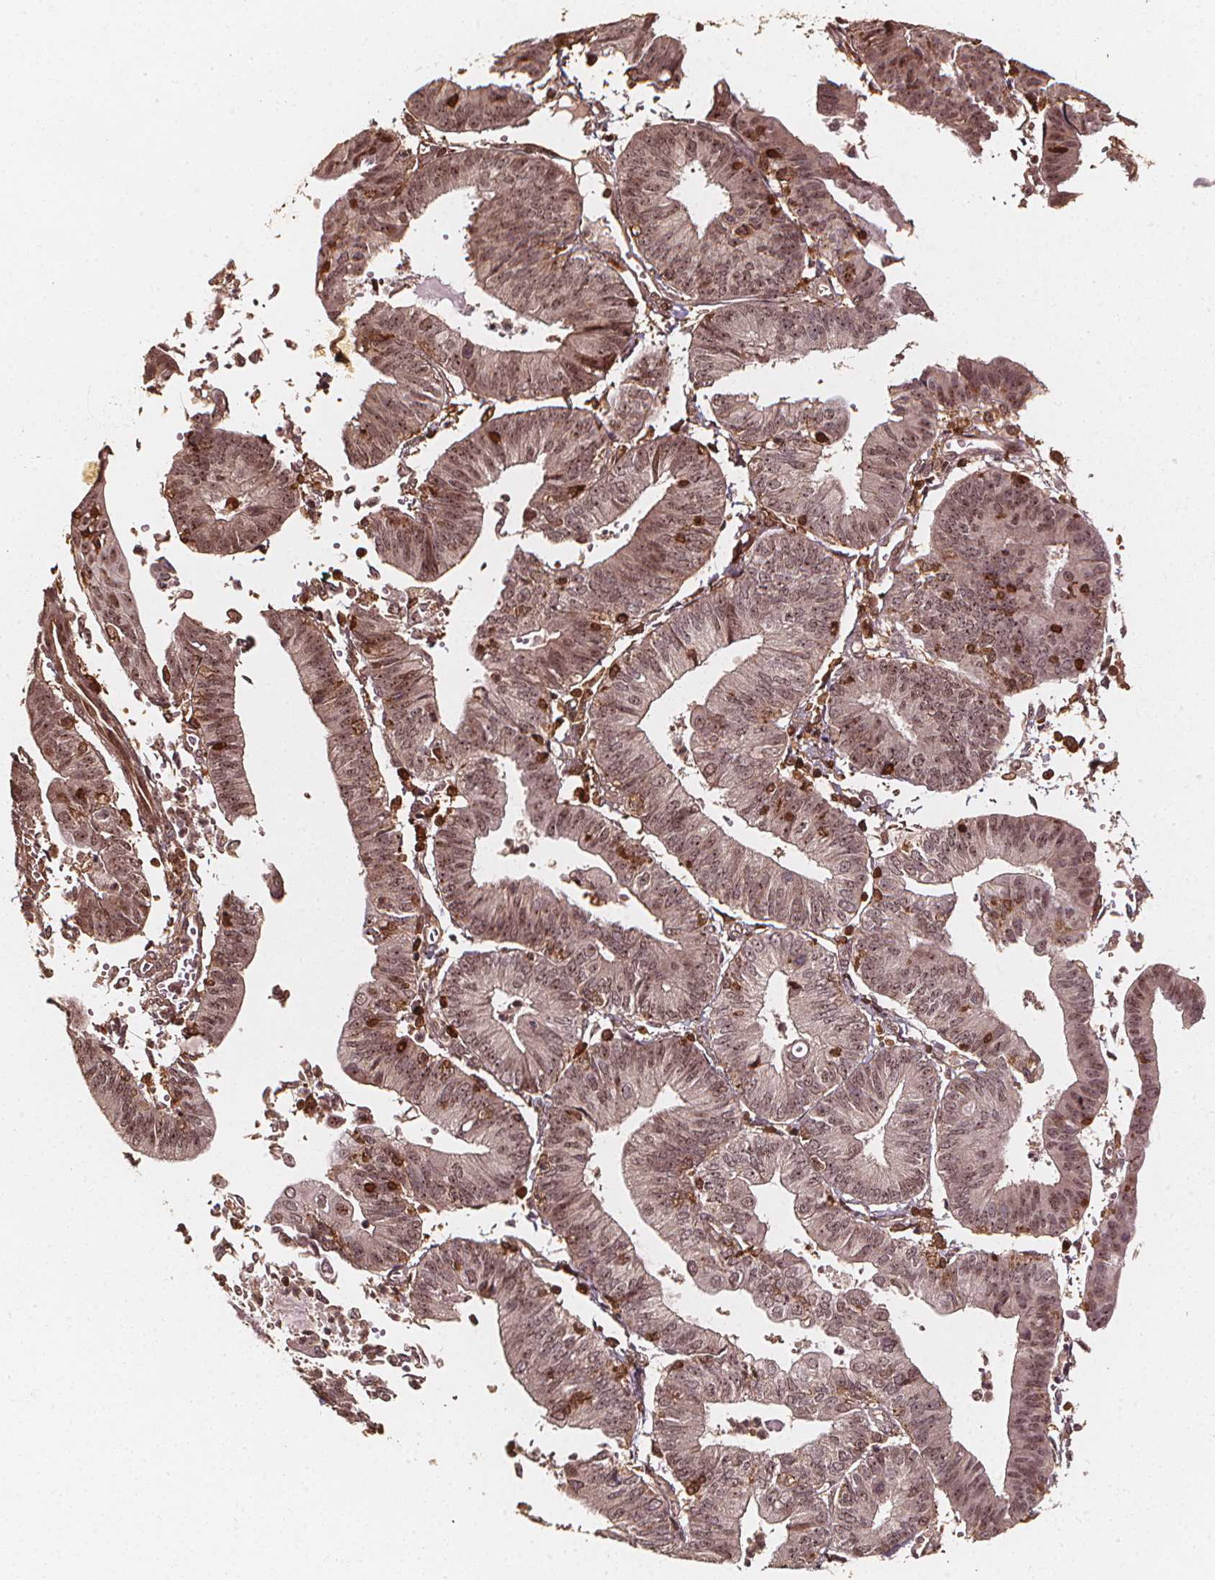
{"staining": {"intensity": "weak", "quantity": "<25%", "location": "nuclear"}, "tissue": "endometrial cancer", "cell_type": "Tumor cells", "image_type": "cancer", "snomed": [{"axis": "morphology", "description": "Adenocarcinoma, NOS"}, {"axis": "topography", "description": "Endometrium"}], "caption": "Immunohistochemistry (IHC) of human endometrial cancer shows no expression in tumor cells.", "gene": "EXOSC9", "patient": {"sex": "female", "age": 65}}